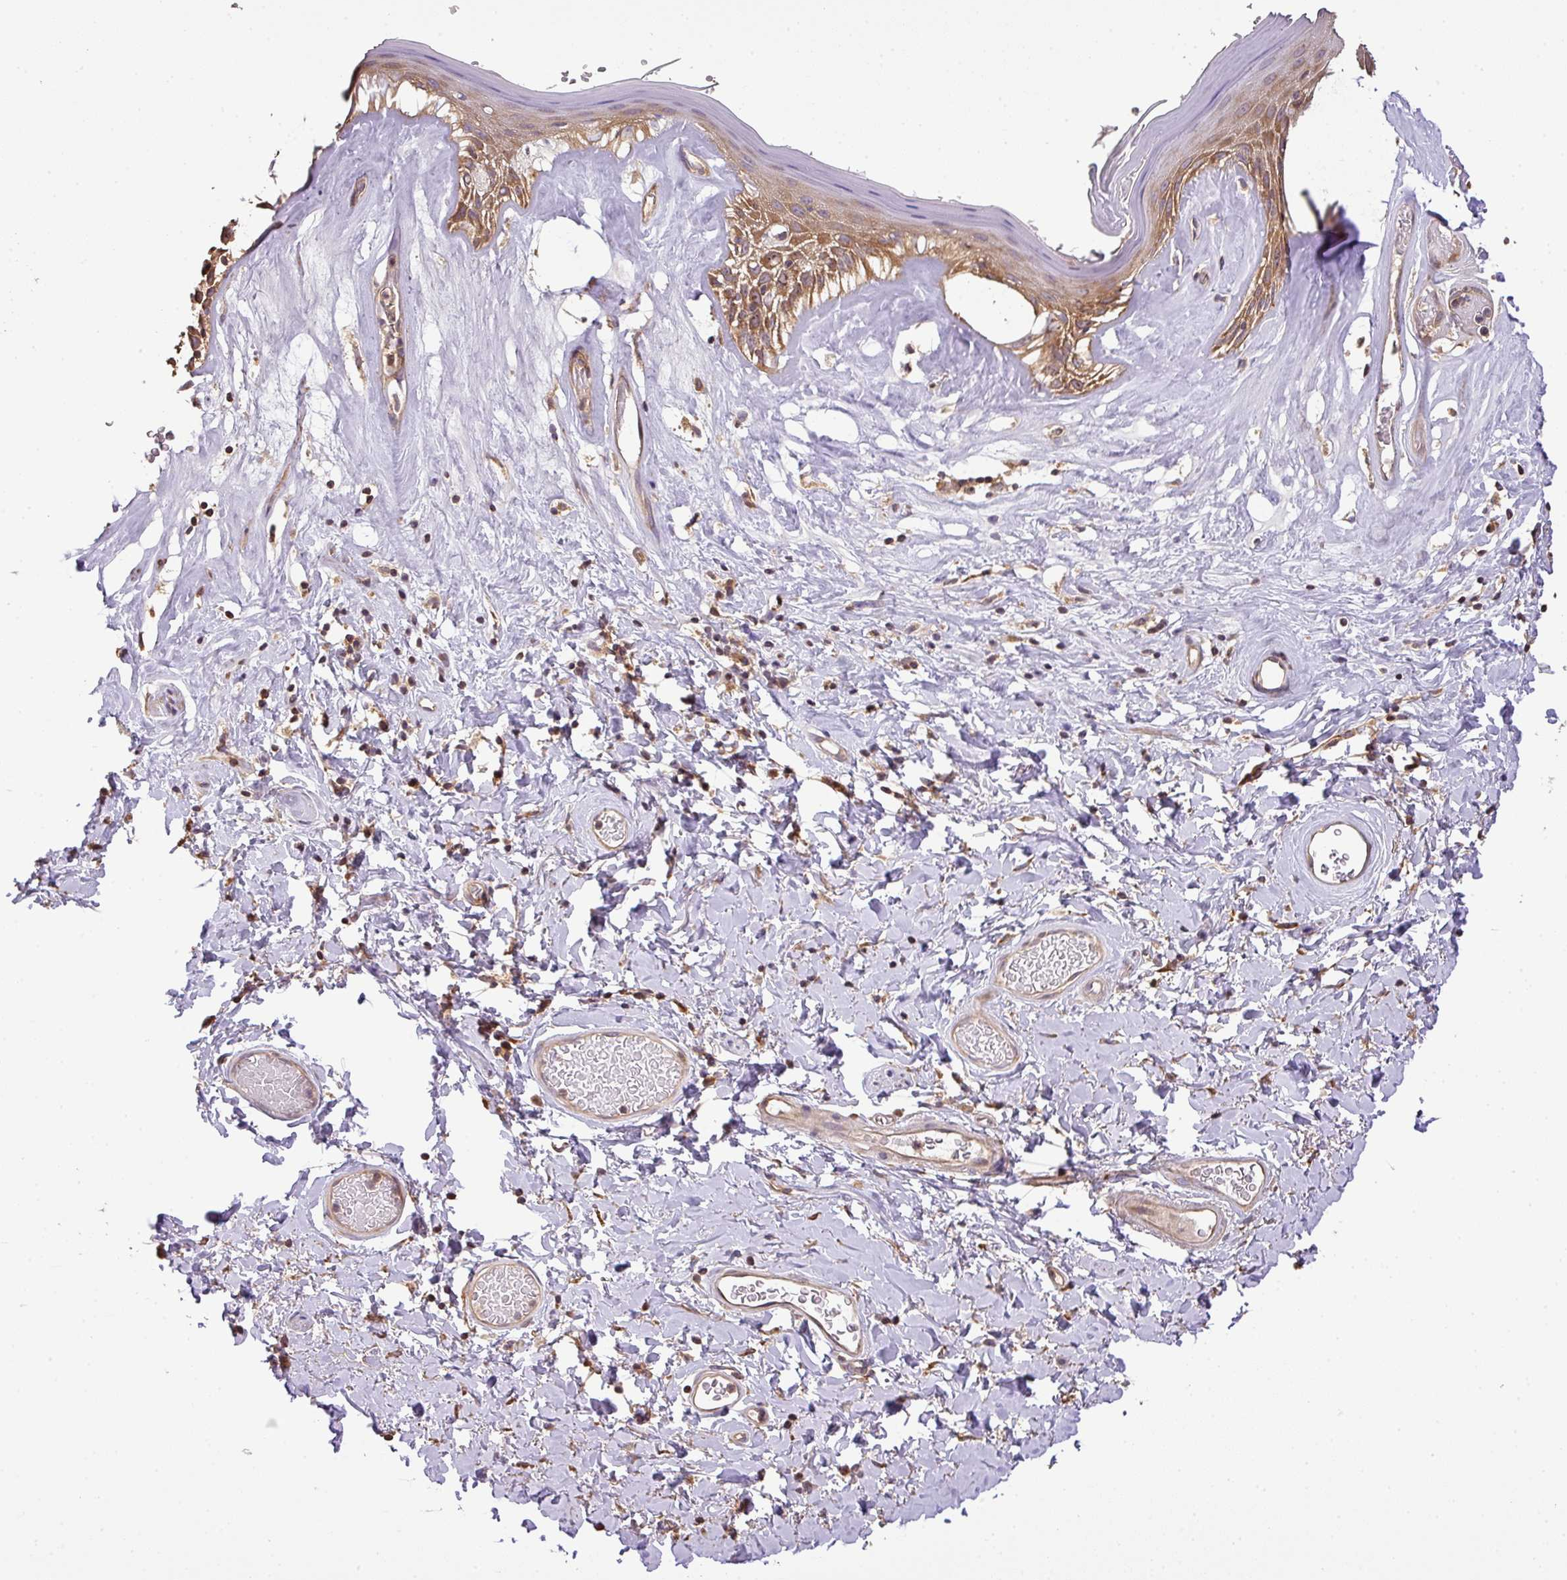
{"staining": {"intensity": "moderate", "quantity": "25%-75%", "location": "cytoplasmic/membranous"}, "tissue": "skin", "cell_type": "Epidermal cells", "image_type": "normal", "snomed": [{"axis": "morphology", "description": "Normal tissue, NOS"}, {"axis": "morphology", "description": "Inflammation, NOS"}, {"axis": "topography", "description": "Vulva"}], "caption": "Human skin stained with a protein marker displays moderate staining in epidermal cells.", "gene": "VENTX", "patient": {"sex": "female", "age": 86}}